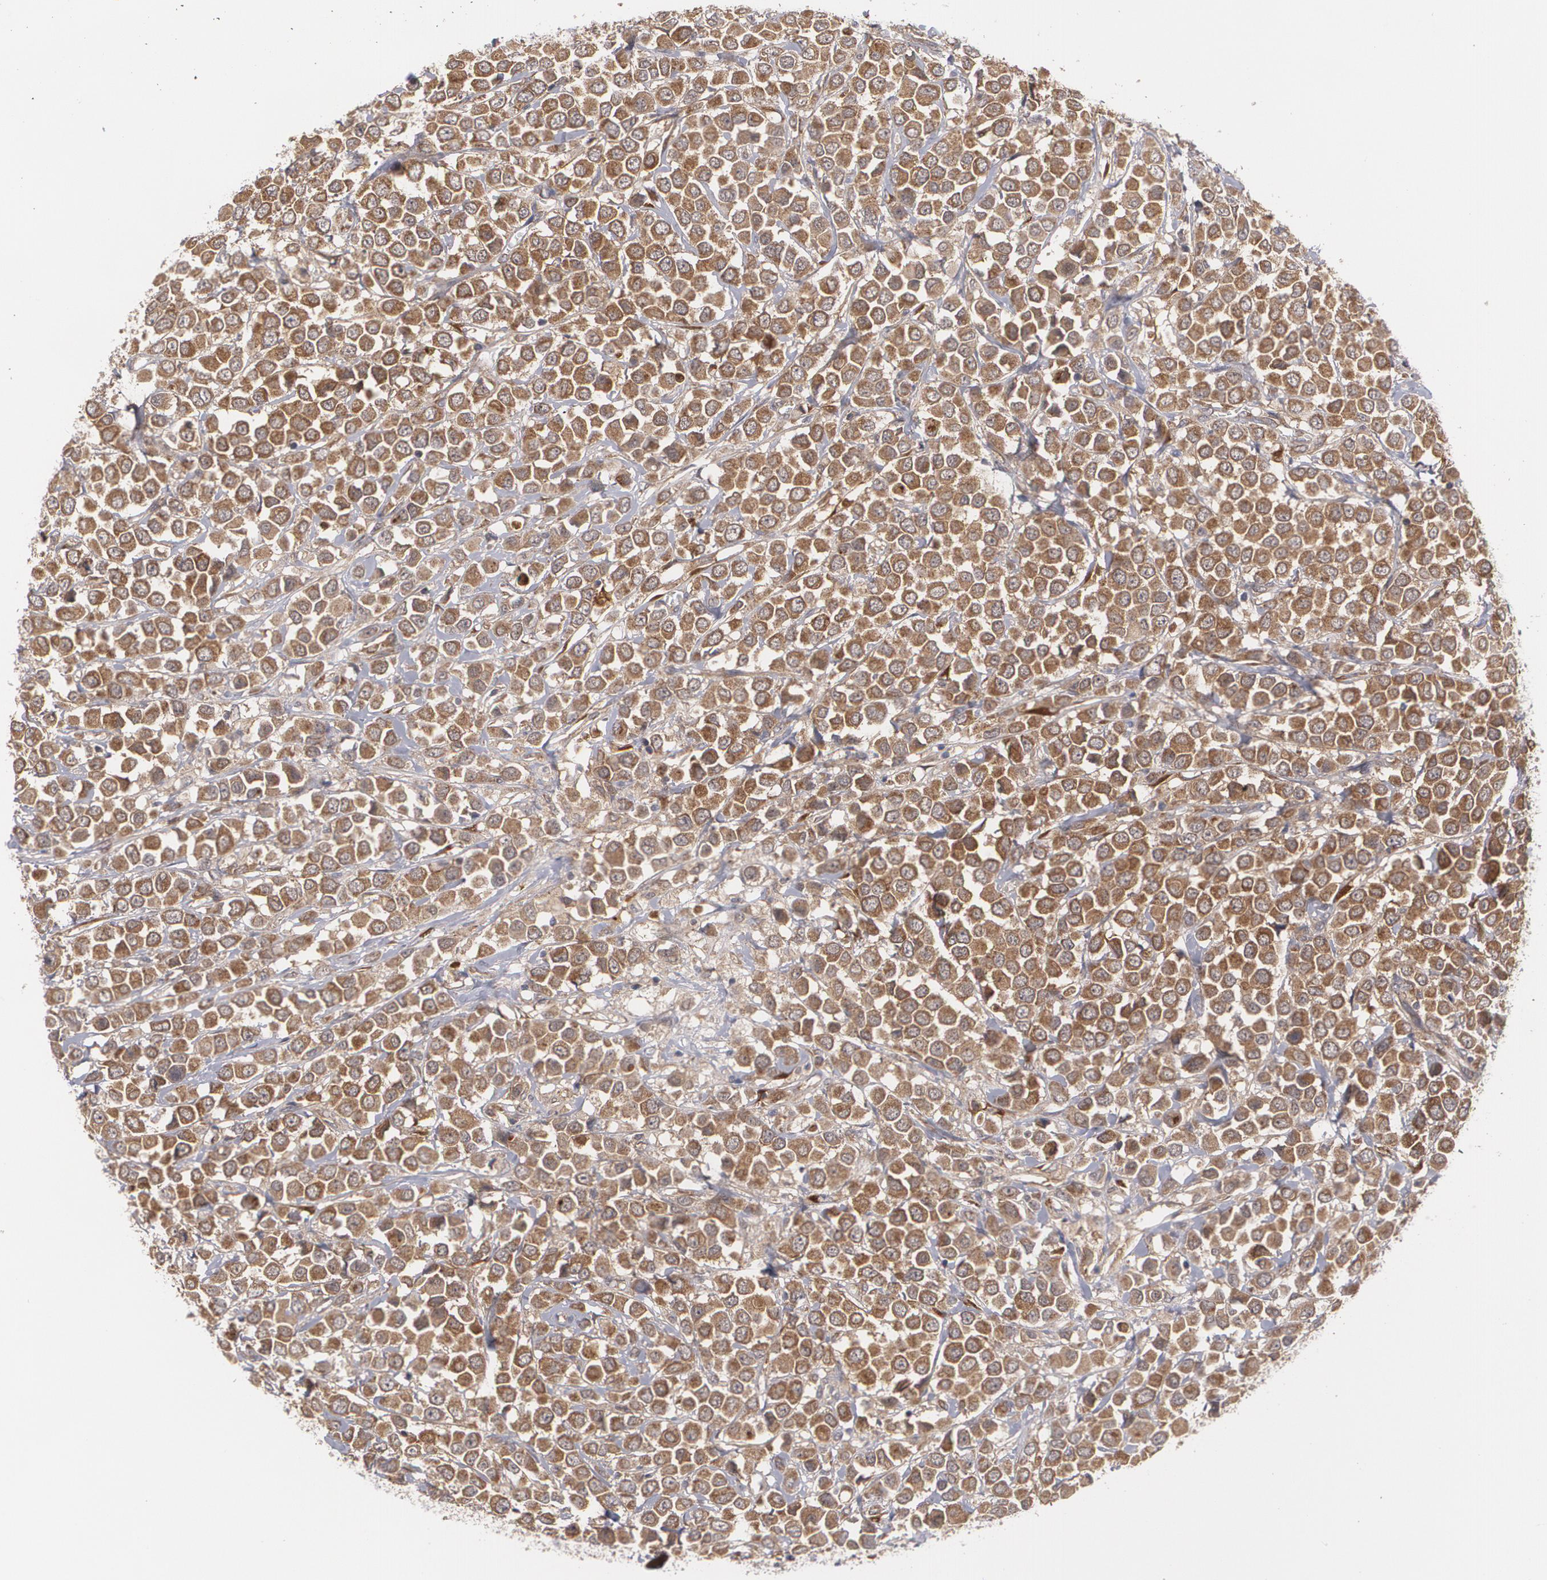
{"staining": {"intensity": "moderate", "quantity": ">75%", "location": "cytoplasmic/membranous"}, "tissue": "breast cancer", "cell_type": "Tumor cells", "image_type": "cancer", "snomed": [{"axis": "morphology", "description": "Duct carcinoma"}, {"axis": "topography", "description": "Breast"}], "caption": "Immunohistochemistry (IHC) of breast cancer shows medium levels of moderate cytoplasmic/membranous expression in about >75% of tumor cells.", "gene": "BMP6", "patient": {"sex": "female", "age": 61}}